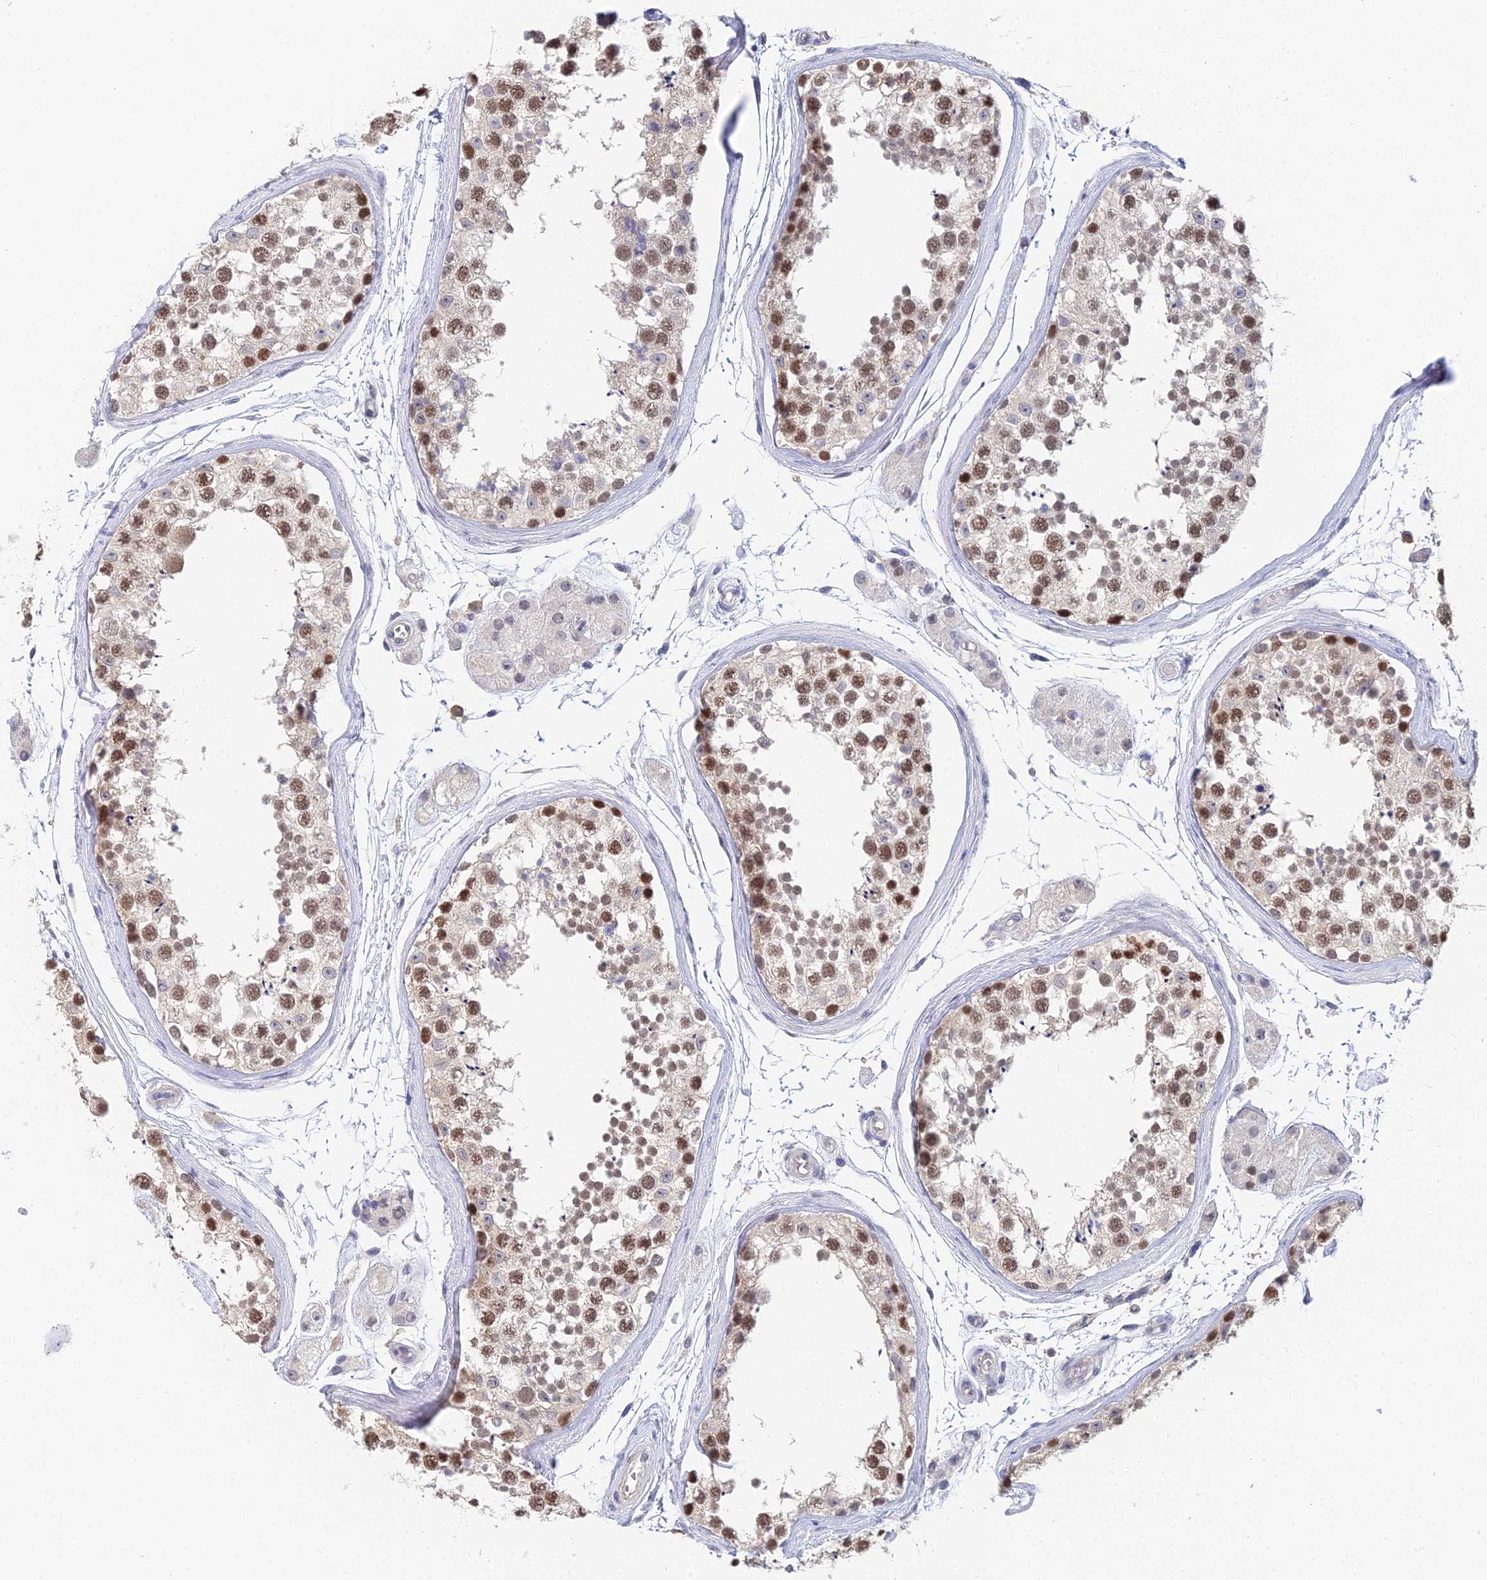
{"staining": {"intensity": "moderate", "quantity": "25%-75%", "location": "nuclear"}, "tissue": "testis", "cell_type": "Cells in seminiferous ducts", "image_type": "normal", "snomed": [{"axis": "morphology", "description": "Normal tissue, NOS"}, {"axis": "topography", "description": "Testis"}], "caption": "The image shows immunohistochemical staining of benign testis. There is moderate nuclear expression is present in about 25%-75% of cells in seminiferous ducts. The protein is shown in brown color, while the nuclei are stained blue.", "gene": "MCM2", "patient": {"sex": "male", "age": 56}}